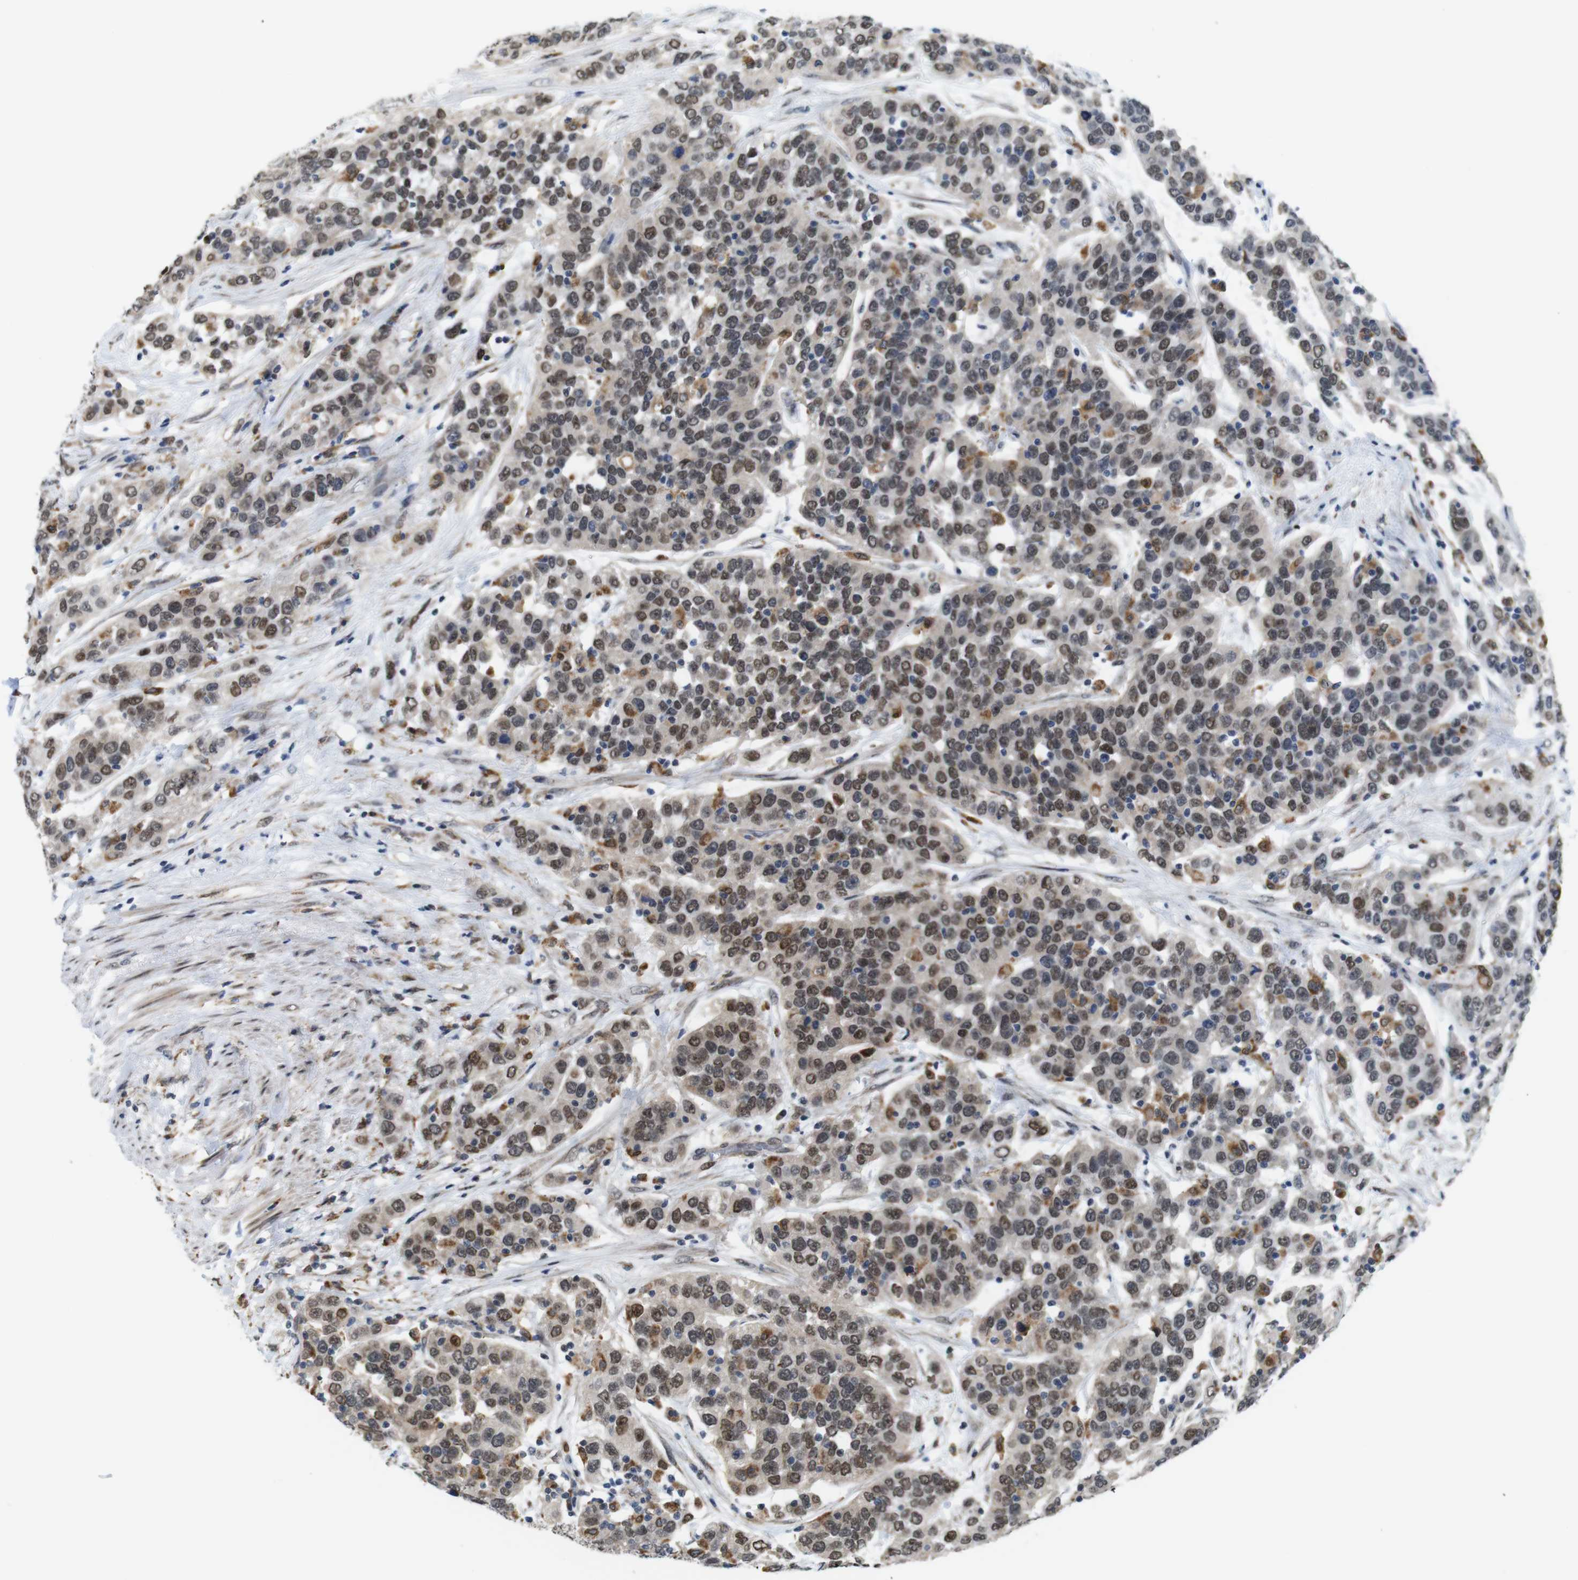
{"staining": {"intensity": "moderate", "quantity": ">75%", "location": "cytoplasmic/membranous,nuclear"}, "tissue": "urothelial cancer", "cell_type": "Tumor cells", "image_type": "cancer", "snomed": [{"axis": "morphology", "description": "Urothelial carcinoma, High grade"}, {"axis": "topography", "description": "Urinary bladder"}], "caption": "High-power microscopy captured an immunohistochemistry image of urothelial cancer, revealing moderate cytoplasmic/membranous and nuclear staining in approximately >75% of tumor cells. Using DAB (brown) and hematoxylin (blue) stains, captured at high magnification using brightfield microscopy.", "gene": "PNMA8A", "patient": {"sex": "female", "age": 80}}